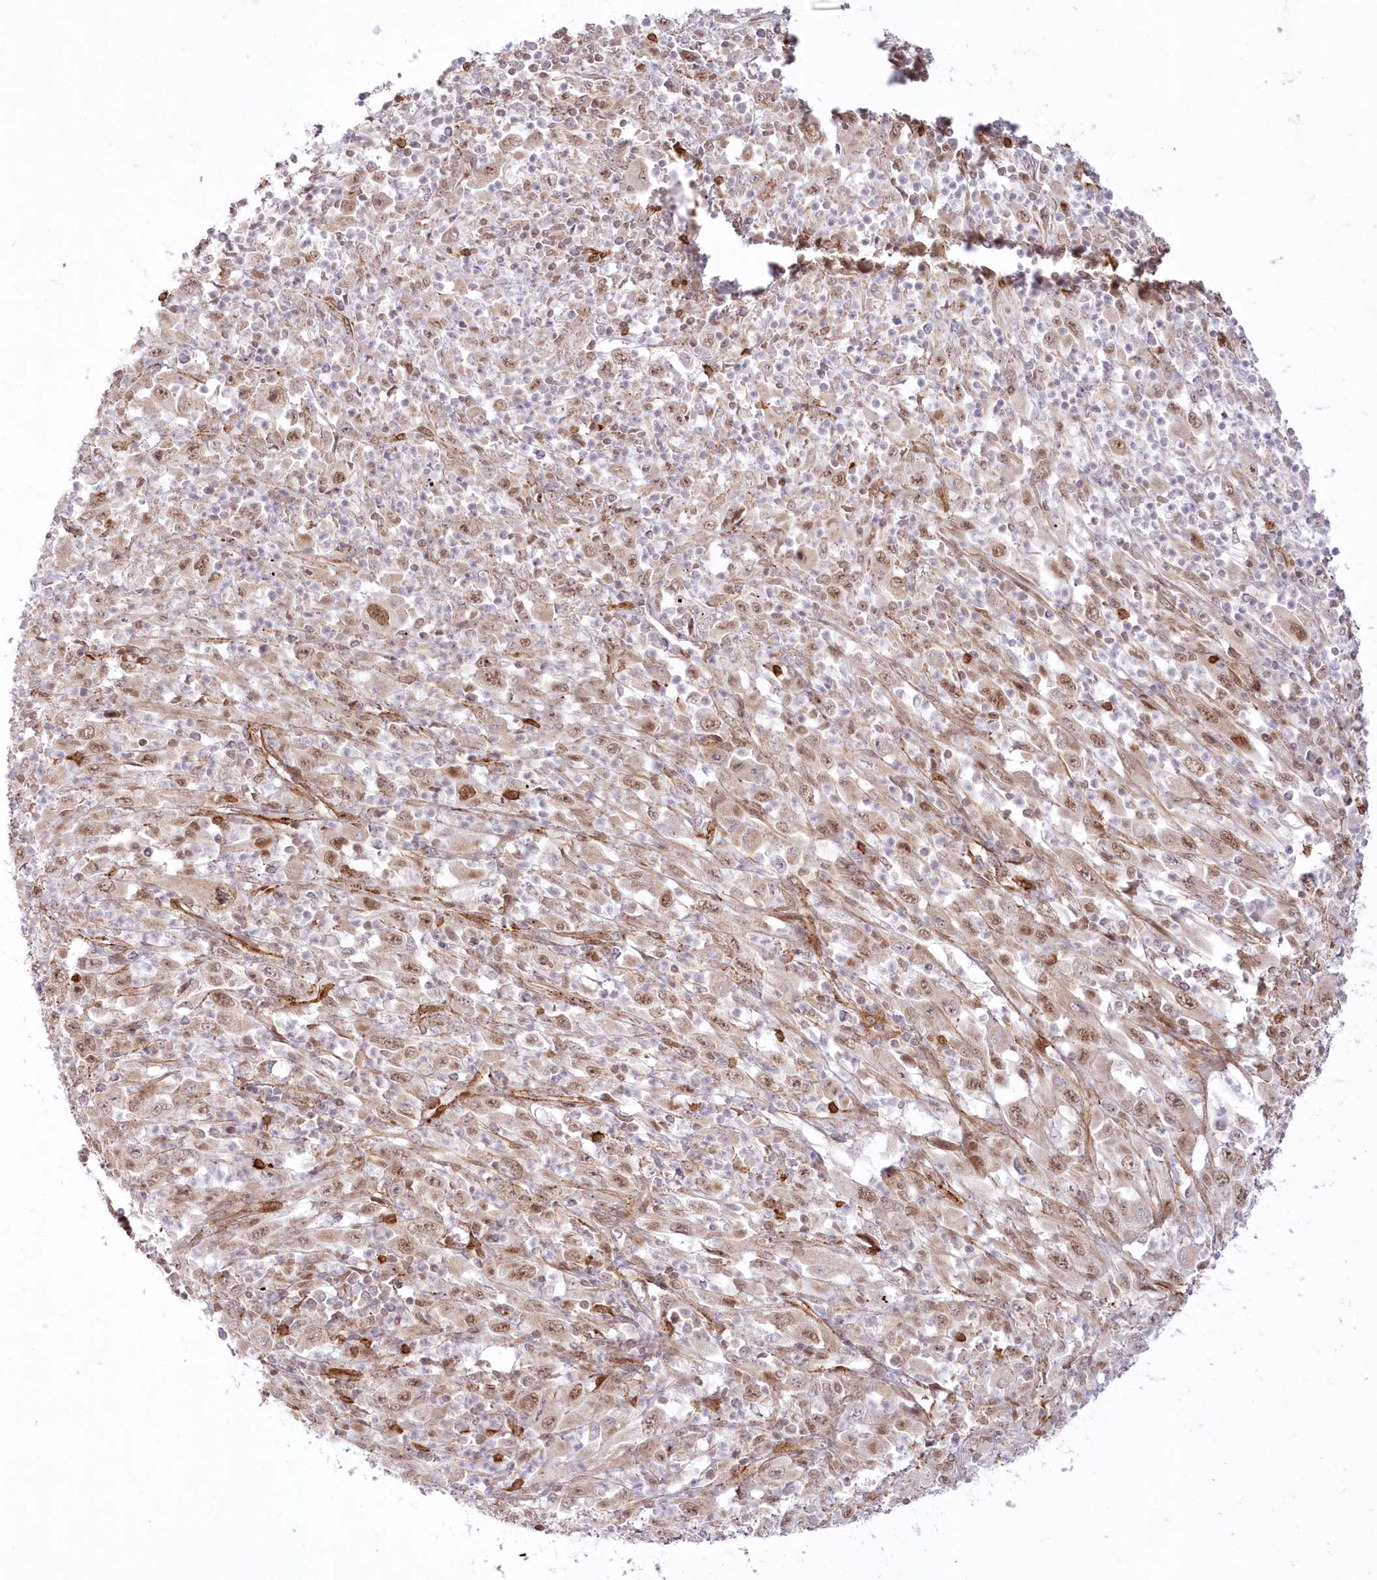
{"staining": {"intensity": "moderate", "quantity": ">75%", "location": "cytoplasmic/membranous,nuclear"}, "tissue": "melanoma", "cell_type": "Tumor cells", "image_type": "cancer", "snomed": [{"axis": "morphology", "description": "Malignant melanoma, Metastatic site"}, {"axis": "topography", "description": "Skin"}], "caption": "There is medium levels of moderate cytoplasmic/membranous and nuclear staining in tumor cells of malignant melanoma (metastatic site), as demonstrated by immunohistochemical staining (brown color).", "gene": "AFAP1L2", "patient": {"sex": "female", "age": 56}}